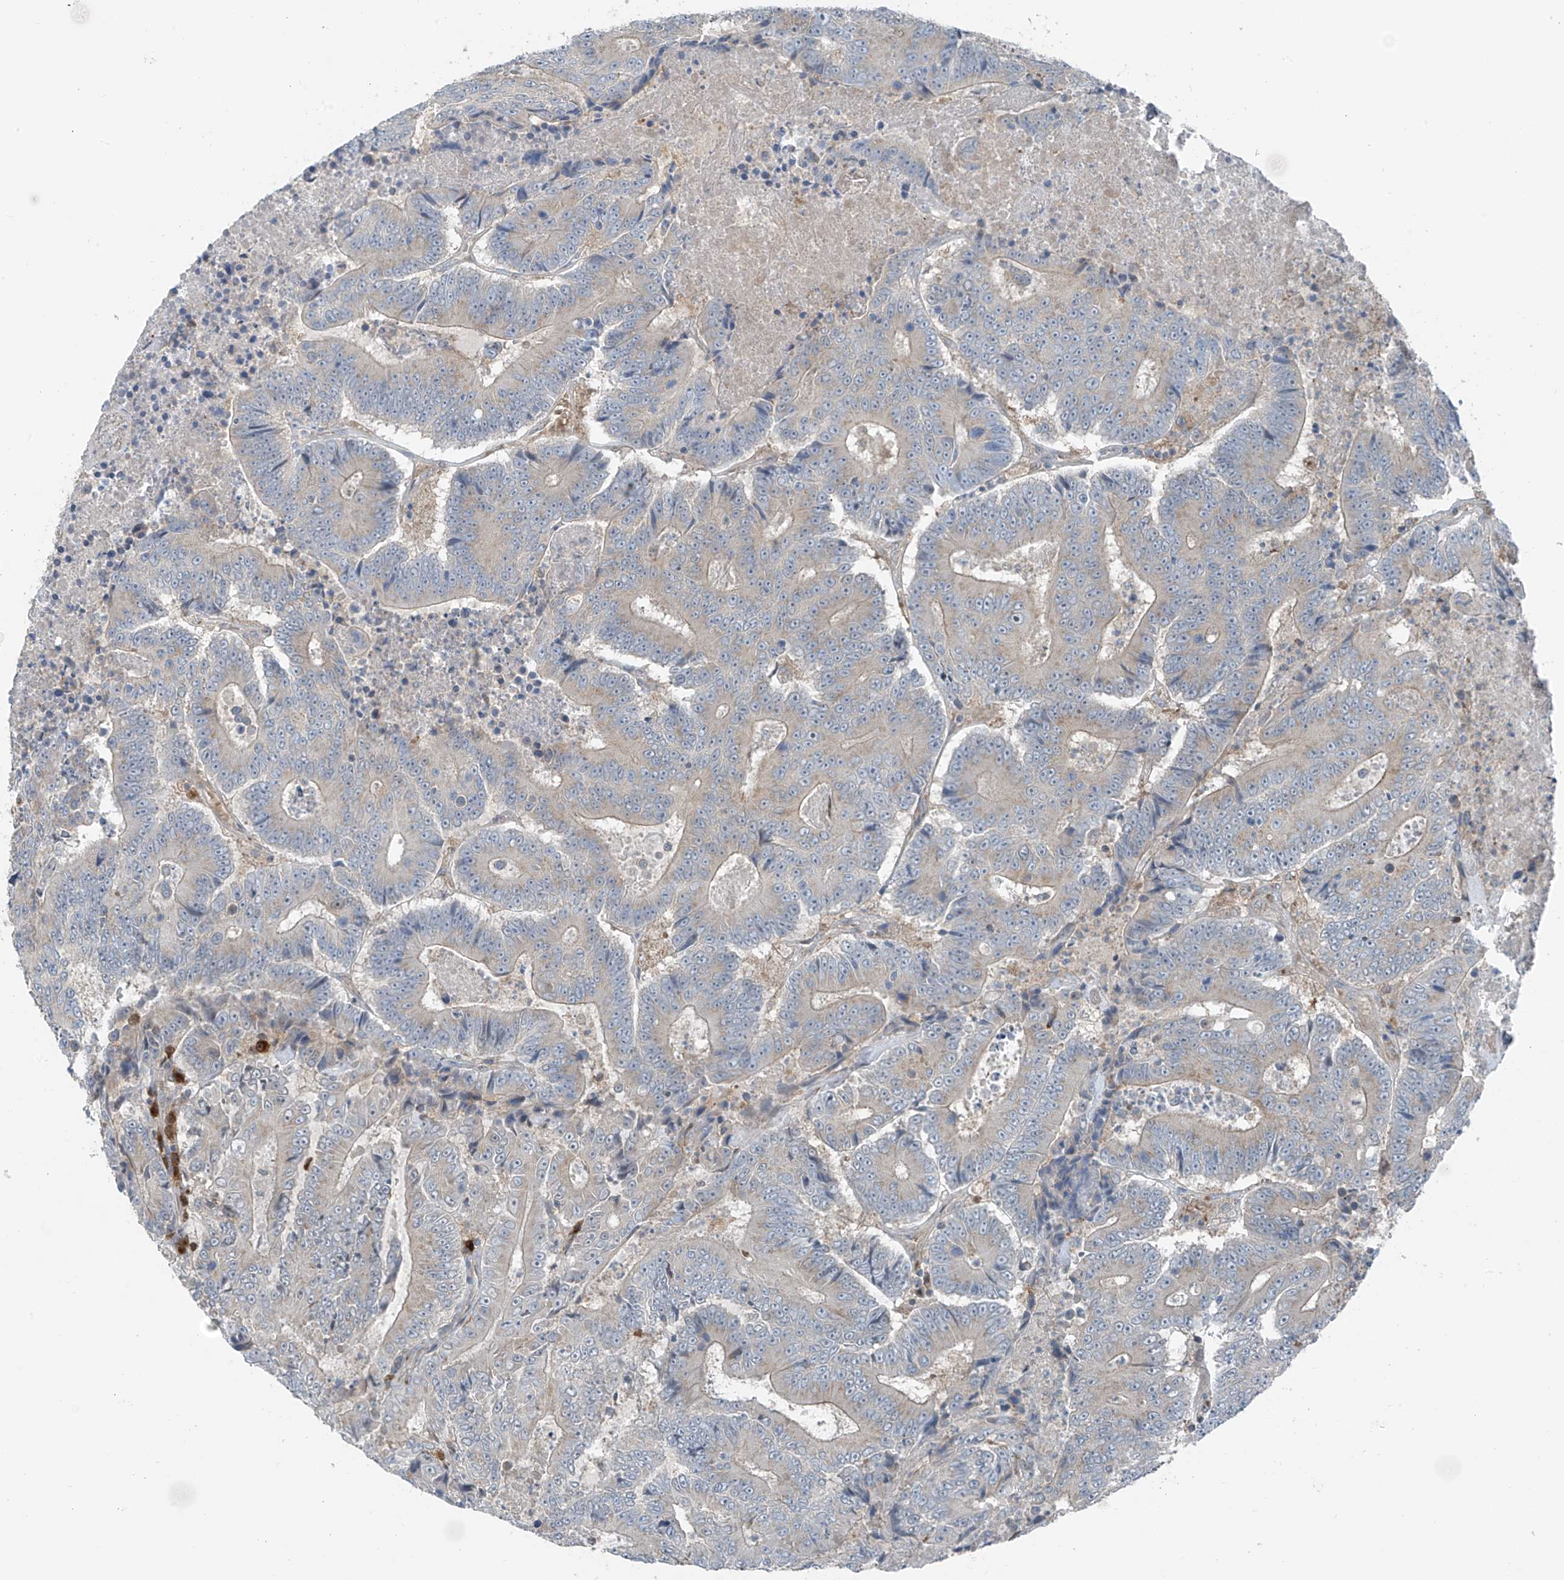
{"staining": {"intensity": "negative", "quantity": "none", "location": "none"}, "tissue": "colorectal cancer", "cell_type": "Tumor cells", "image_type": "cancer", "snomed": [{"axis": "morphology", "description": "Adenocarcinoma, NOS"}, {"axis": "topography", "description": "Colon"}], "caption": "An image of colorectal cancer stained for a protein reveals no brown staining in tumor cells.", "gene": "SLC12A6", "patient": {"sex": "male", "age": 83}}